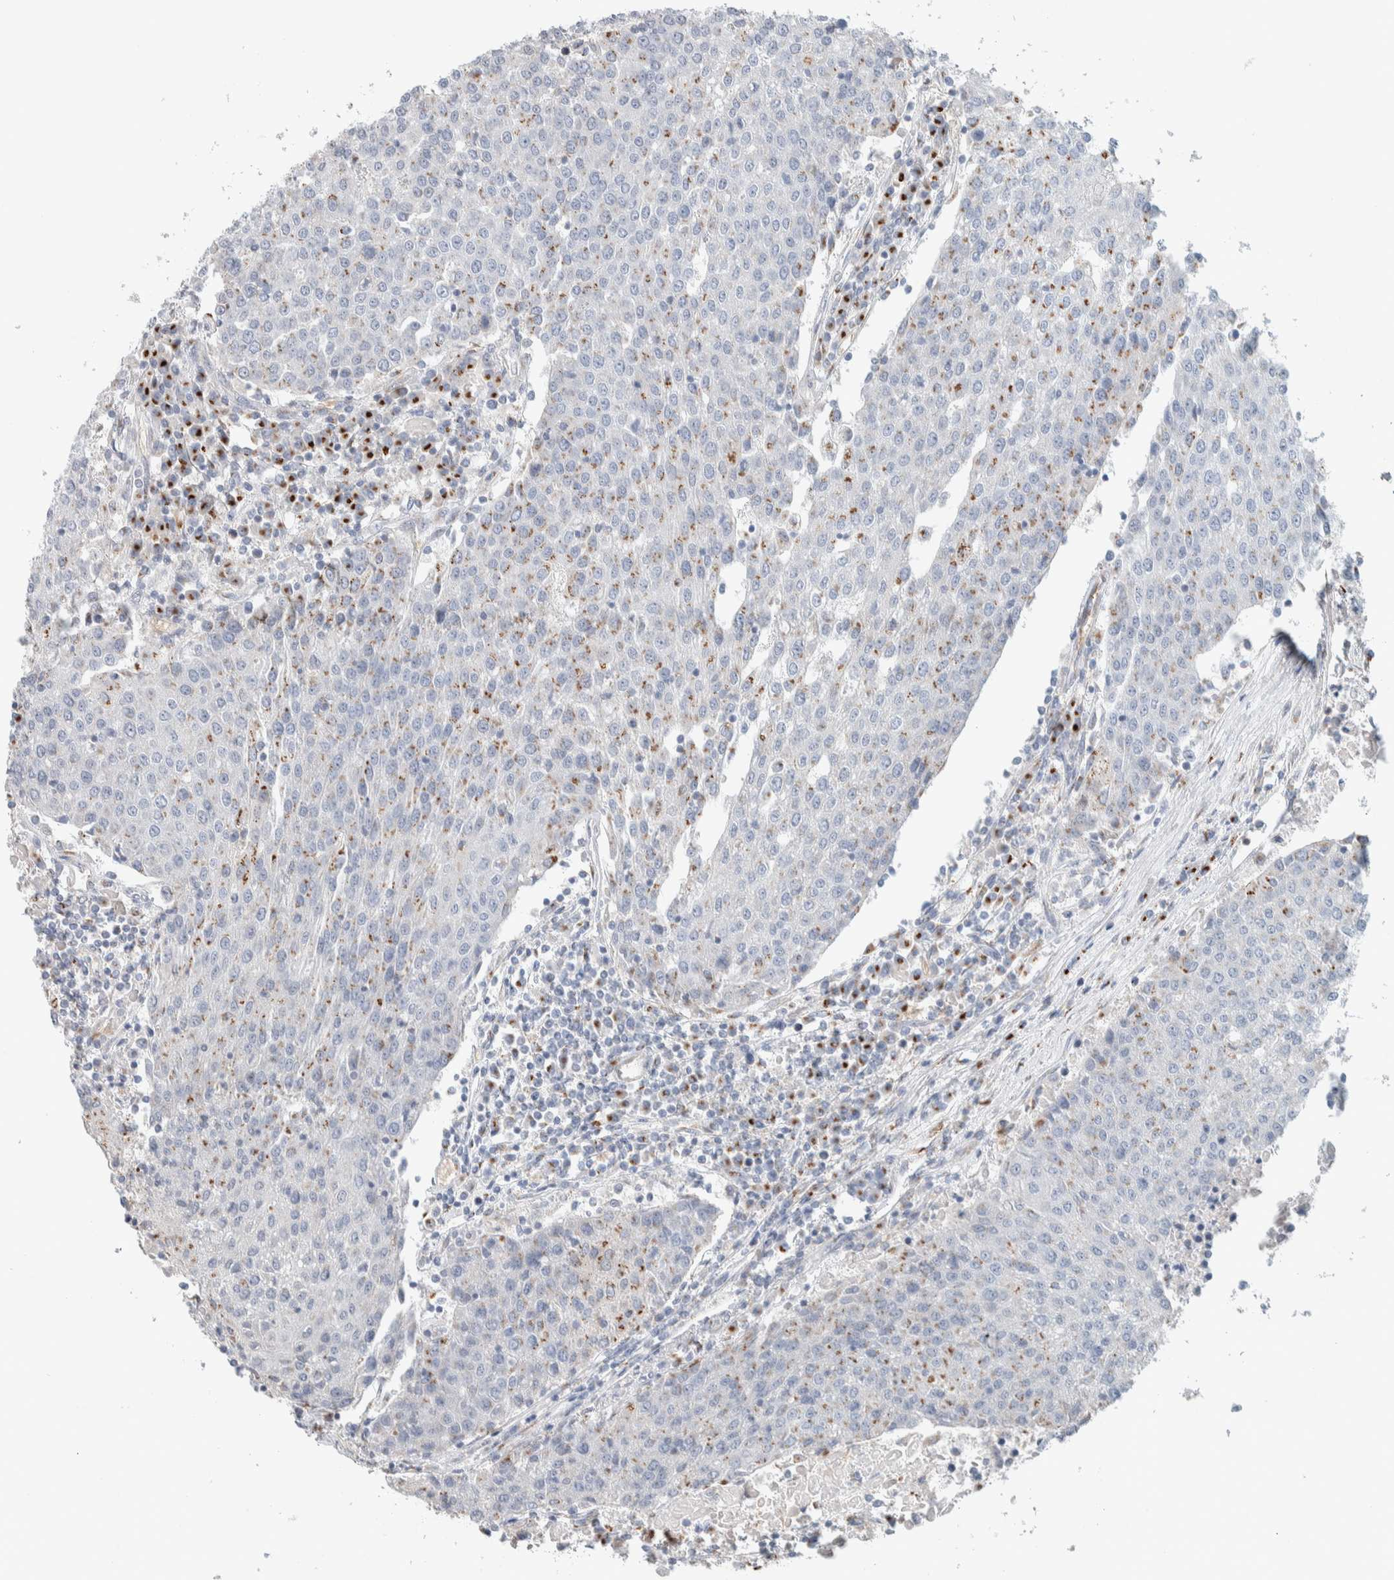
{"staining": {"intensity": "moderate", "quantity": "<25%", "location": "cytoplasmic/membranous"}, "tissue": "urothelial cancer", "cell_type": "Tumor cells", "image_type": "cancer", "snomed": [{"axis": "morphology", "description": "Urothelial carcinoma, High grade"}, {"axis": "topography", "description": "Urinary bladder"}], "caption": "Protein expression analysis of high-grade urothelial carcinoma demonstrates moderate cytoplasmic/membranous positivity in about <25% of tumor cells.", "gene": "SLC38A10", "patient": {"sex": "female", "age": 85}}